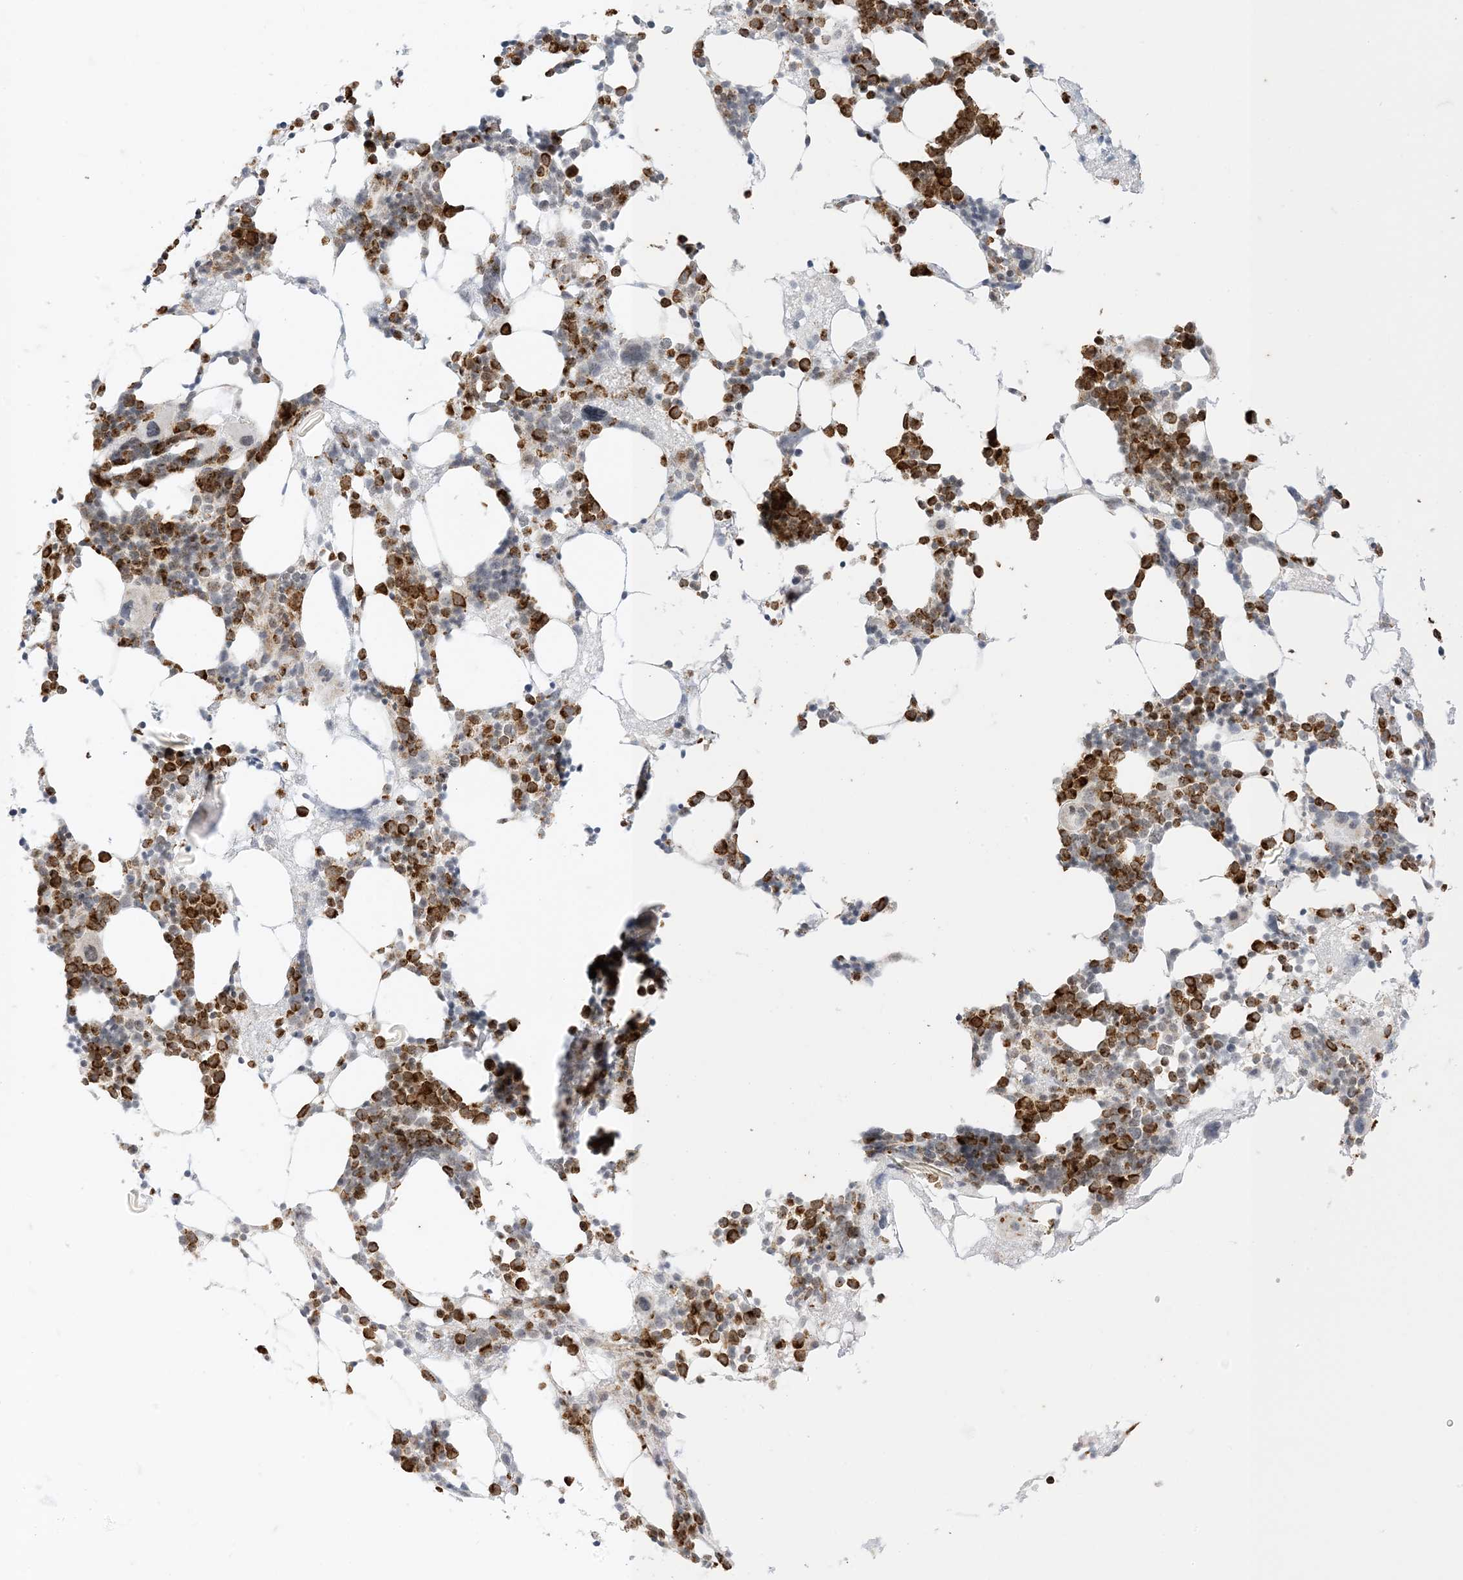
{"staining": {"intensity": "moderate", "quantity": "25%-75%", "location": "cytoplasmic/membranous"}, "tissue": "bone marrow", "cell_type": "Hematopoietic cells", "image_type": "normal", "snomed": [{"axis": "morphology", "description": "Normal tissue, NOS"}, {"axis": "topography", "description": "Bone marrow"}], "caption": "This image displays IHC staining of normal human bone marrow, with medium moderate cytoplasmic/membranous staining in approximately 25%-75% of hematopoietic cells.", "gene": "RAC1", "patient": {"sex": "male", "age": 58}}